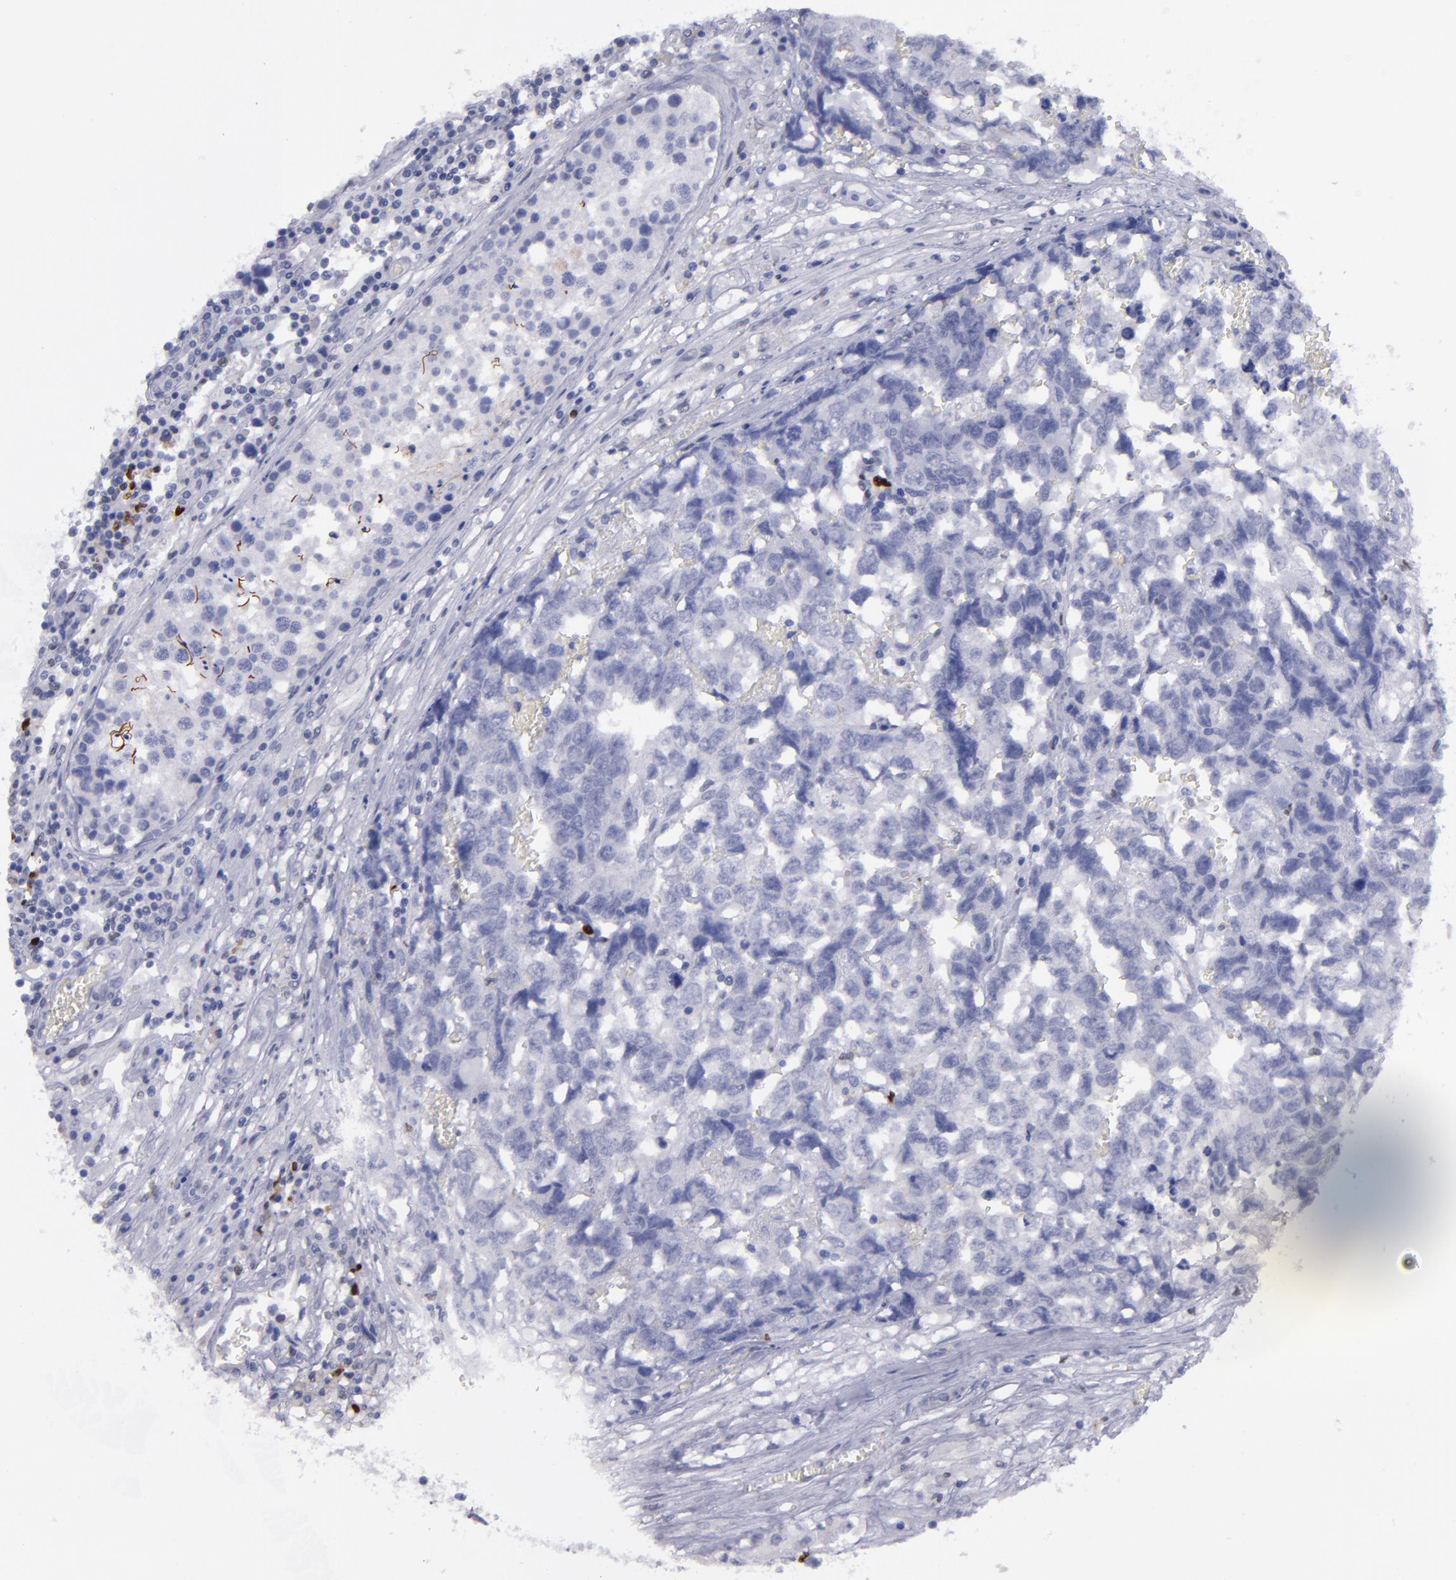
{"staining": {"intensity": "negative", "quantity": "none", "location": "none"}, "tissue": "testis cancer", "cell_type": "Tumor cells", "image_type": "cancer", "snomed": [{"axis": "morphology", "description": "Carcinoma, Embryonal, NOS"}, {"axis": "topography", "description": "Testis"}], "caption": "IHC of testis cancer reveals no staining in tumor cells.", "gene": "IRF8", "patient": {"sex": "male", "age": 31}}